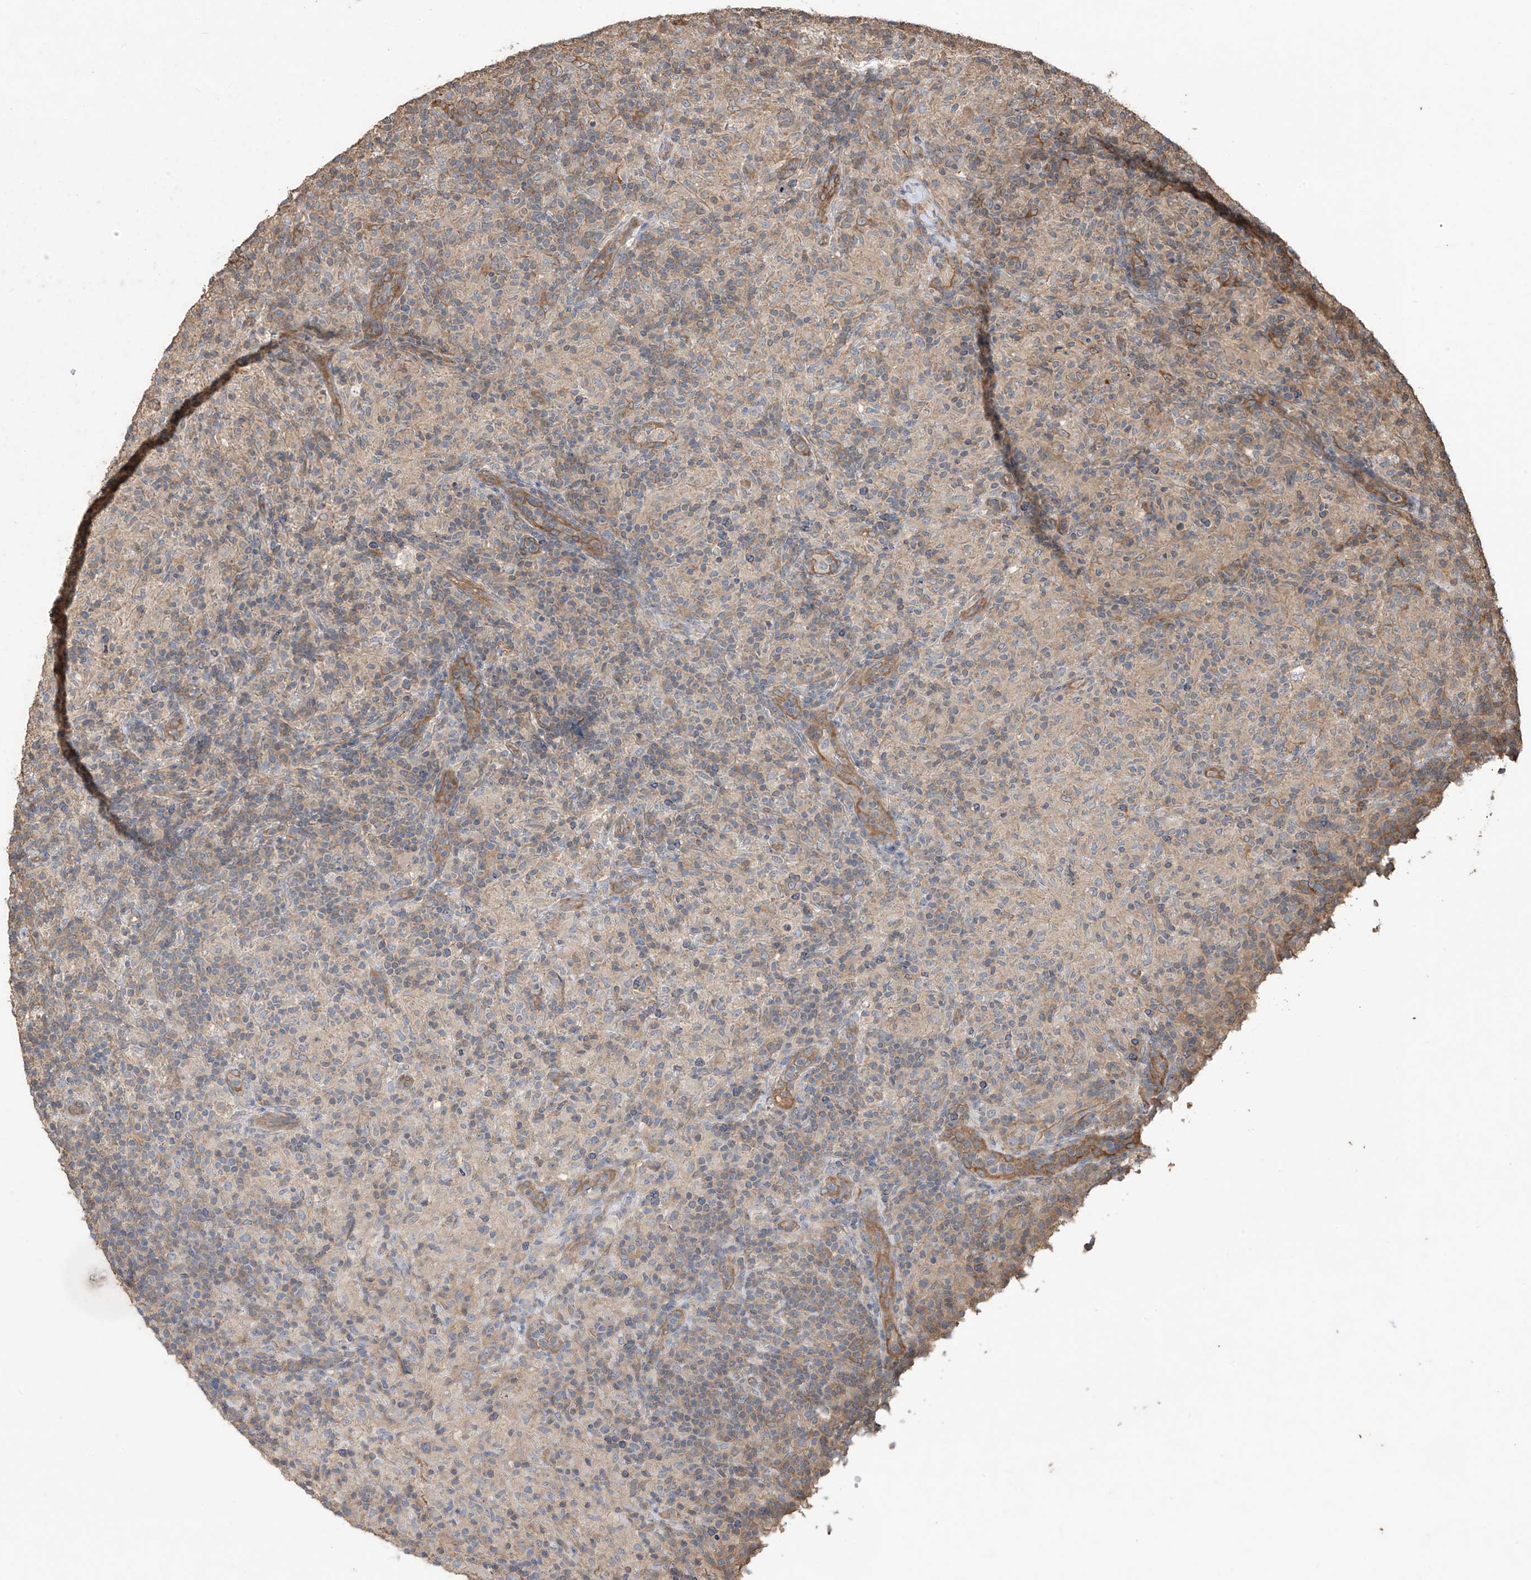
{"staining": {"intensity": "negative", "quantity": "none", "location": "none"}, "tissue": "lymphoma", "cell_type": "Tumor cells", "image_type": "cancer", "snomed": [{"axis": "morphology", "description": "Hodgkin's disease, NOS"}, {"axis": "topography", "description": "Lymph node"}], "caption": "Image shows no protein staining in tumor cells of lymphoma tissue.", "gene": "AGBL5", "patient": {"sex": "male", "age": 70}}